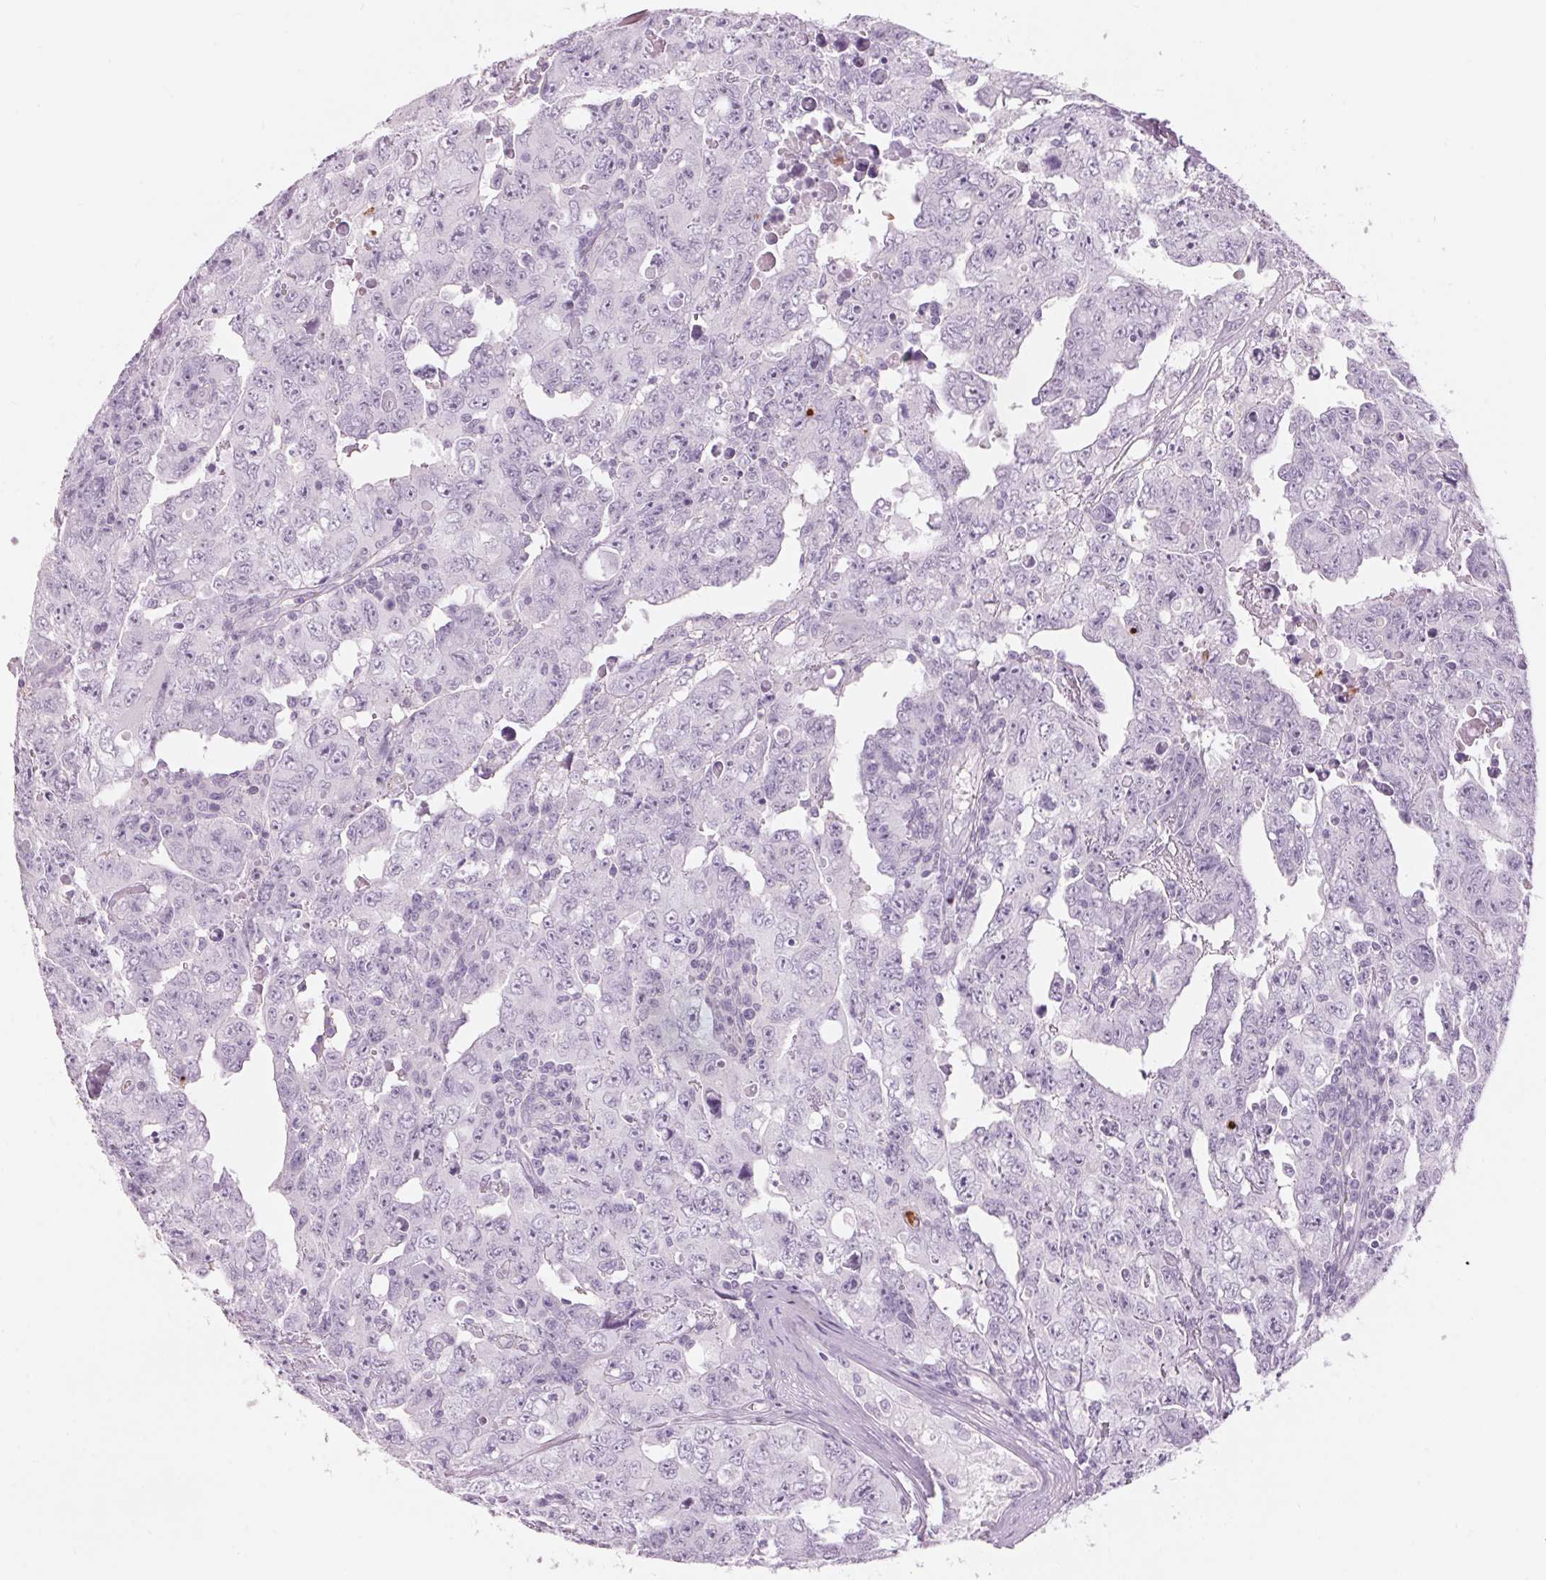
{"staining": {"intensity": "negative", "quantity": "none", "location": "none"}, "tissue": "testis cancer", "cell_type": "Tumor cells", "image_type": "cancer", "snomed": [{"axis": "morphology", "description": "Carcinoma, Embryonal, NOS"}, {"axis": "topography", "description": "Testis"}], "caption": "The image exhibits no staining of tumor cells in testis cancer (embryonal carcinoma). (Brightfield microscopy of DAB immunohistochemistry at high magnification).", "gene": "KLK7", "patient": {"sex": "male", "age": 24}}